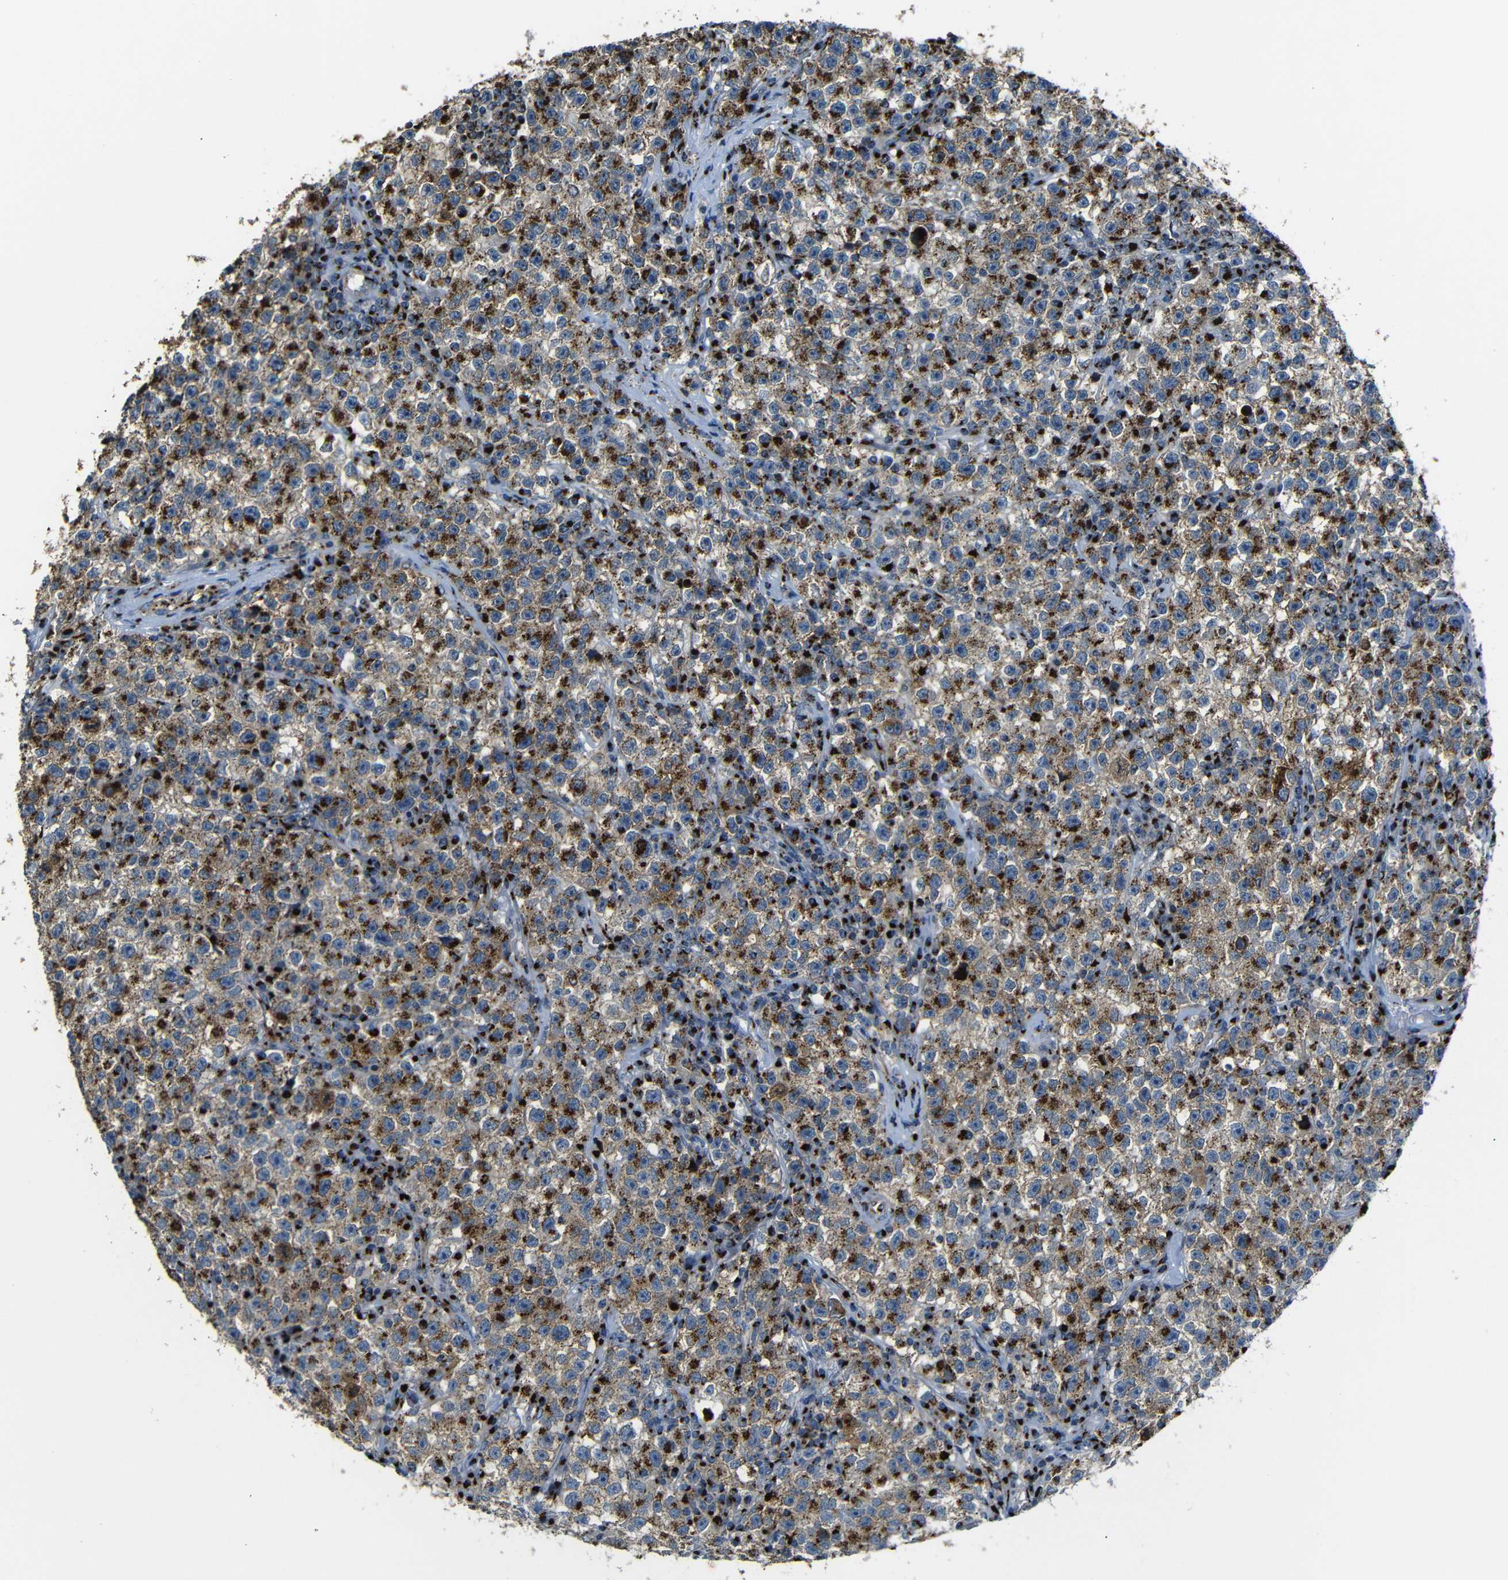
{"staining": {"intensity": "strong", "quantity": ">75%", "location": "cytoplasmic/membranous"}, "tissue": "testis cancer", "cell_type": "Tumor cells", "image_type": "cancer", "snomed": [{"axis": "morphology", "description": "Seminoma, NOS"}, {"axis": "topography", "description": "Testis"}], "caption": "Seminoma (testis) stained with a protein marker demonstrates strong staining in tumor cells.", "gene": "TGOLN2", "patient": {"sex": "male", "age": 22}}